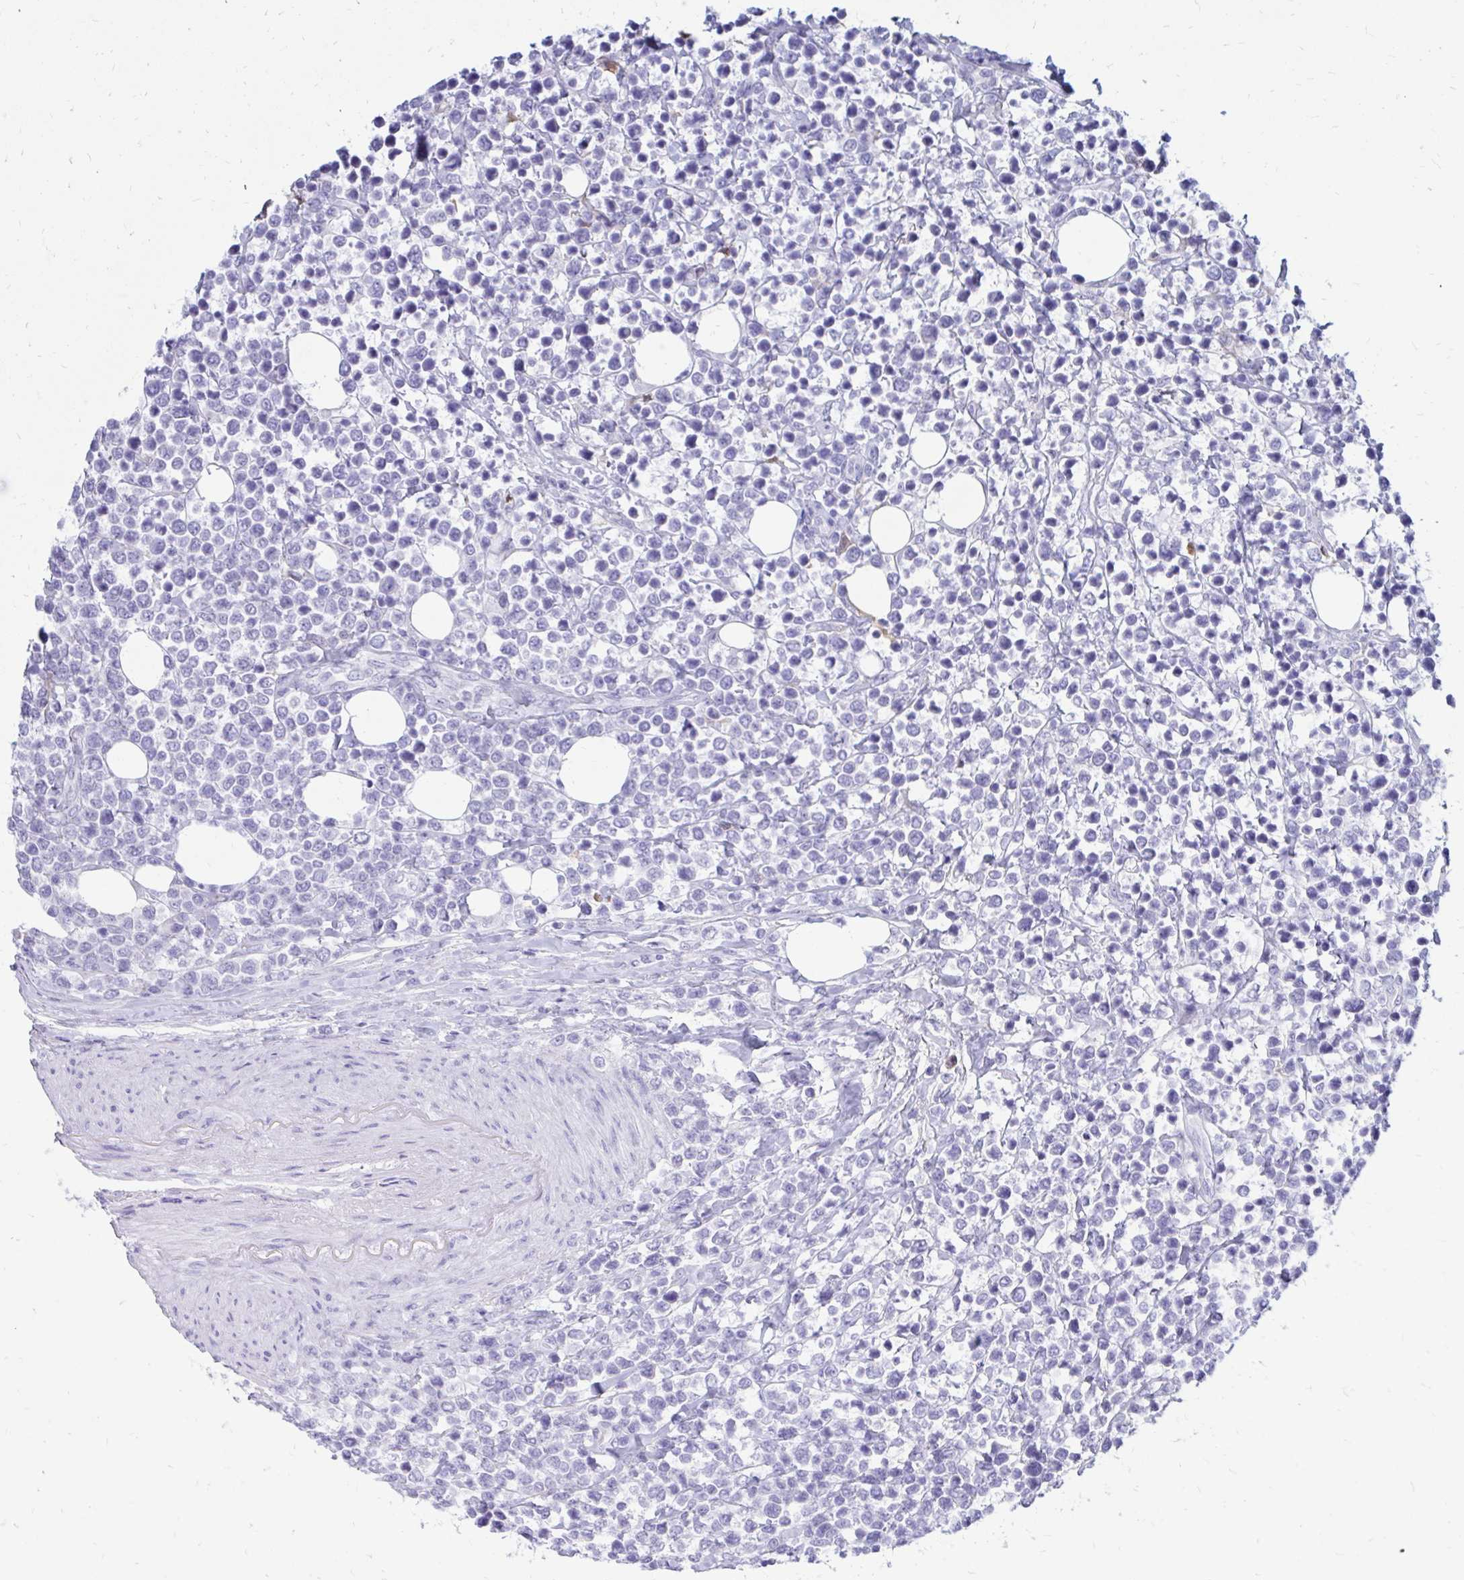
{"staining": {"intensity": "negative", "quantity": "none", "location": "none"}, "tissue": "lymphoma", "cell_type": "Tumor cells", "image_type": "cancer", "snomed": [{"axis": "morphology", "description": "Malignant lymphoma, non-Hodgkin's type, Low grade"}, {"axis": "topography", "description": "Lymph node"}], "caption": "High magnification brightfield microscopy of low-grade malignant lymphoma, non-Hodgkin's type stained with DAB (brown) and counterstained with hematoxylin (blue): tumor cells show no significant expression.", "gene": "IGSF5", "patient": {"sex": "male", "age": 60}}